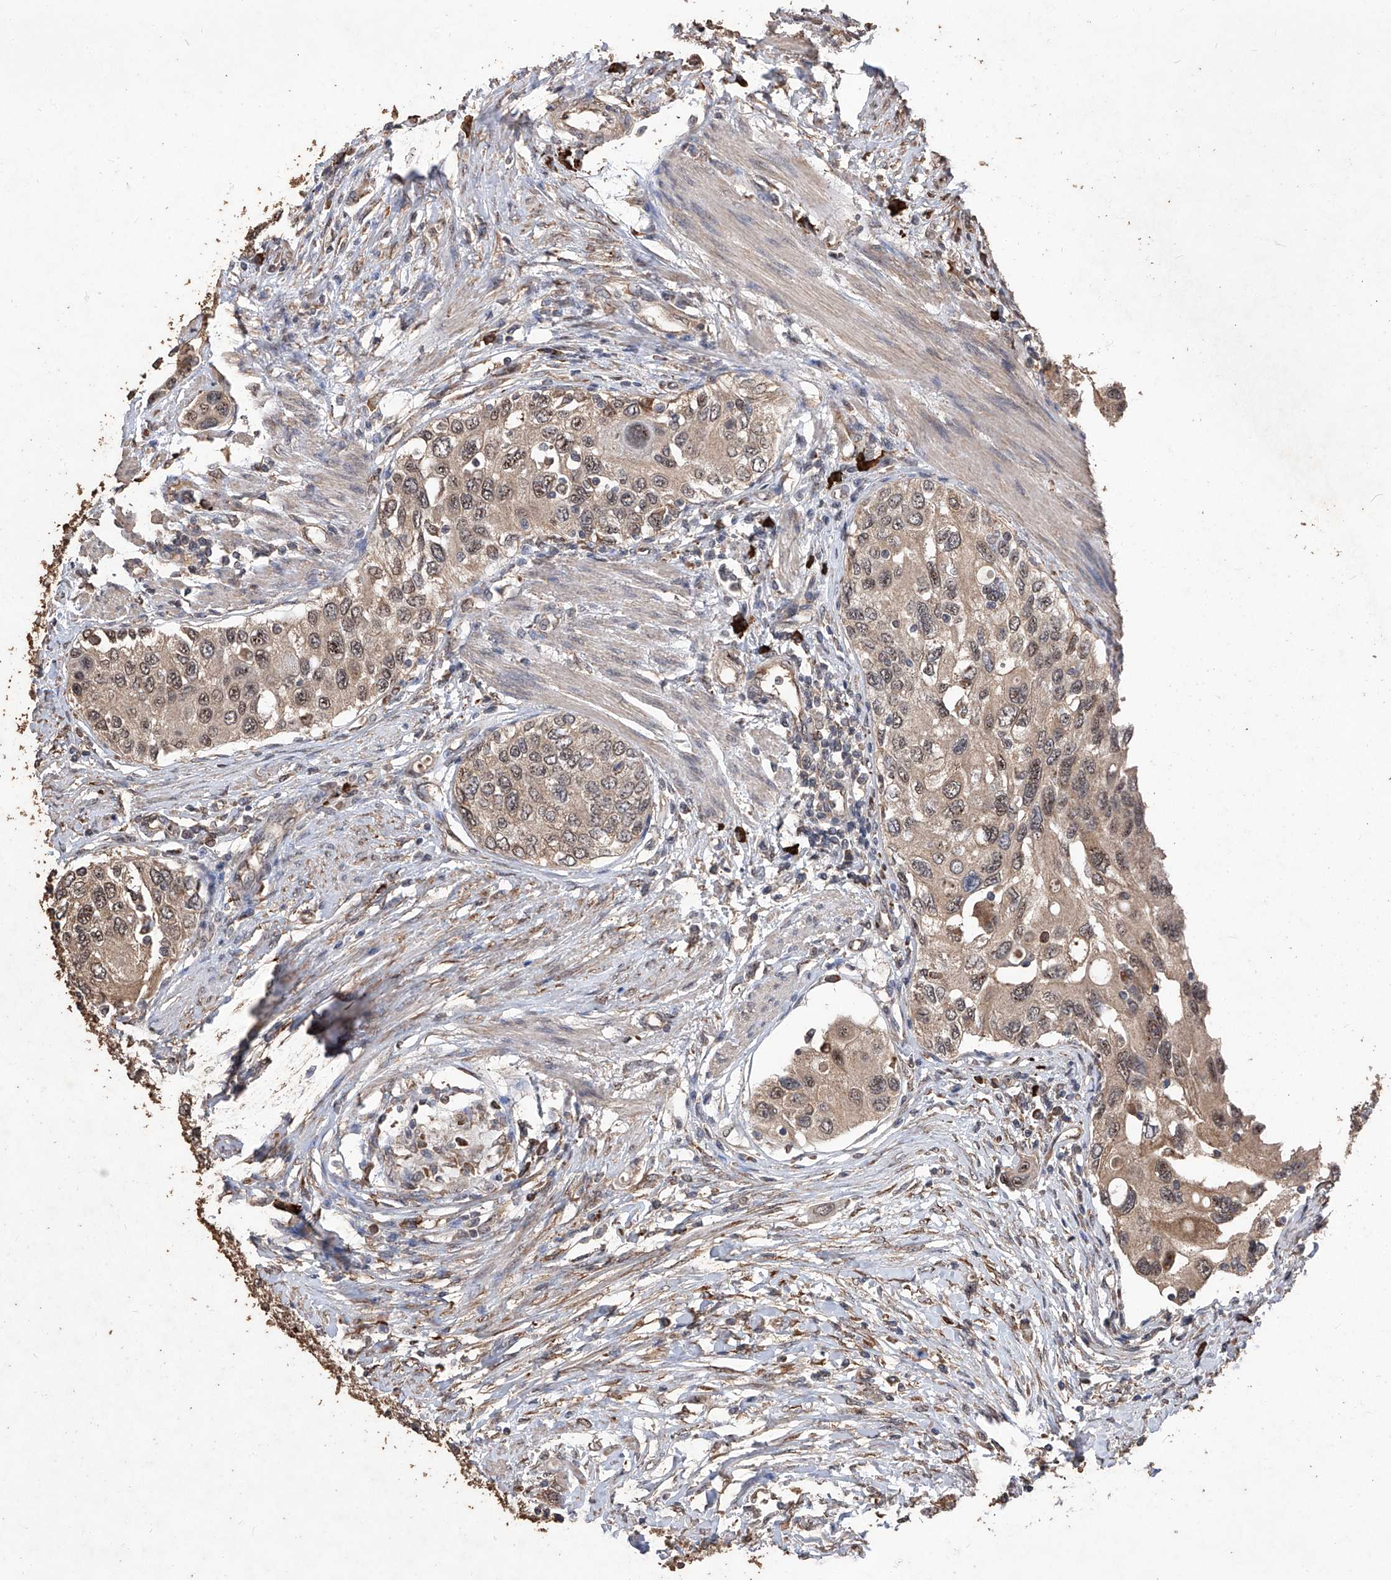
{"staining": {"intensity": "weak", "quantity": ">75%", "location": "cytoplasmic/membranous,nuclear"}, "tissue": "urothelial cancer", "cell_type": "Tumor cells", "image_type": "cancer", "snomed": [{"axis": "morphology", "description": "Urothelial carcinoma, High grade"}, {"axis": "topography", "description": "Urinary bladder"}], "caption": "High-grade urothelial carcinoma stained with a protein marker reveals weak staining in tumor cells.", "gene": "EML1", "patient": {"sex": "female", "age": 56}}